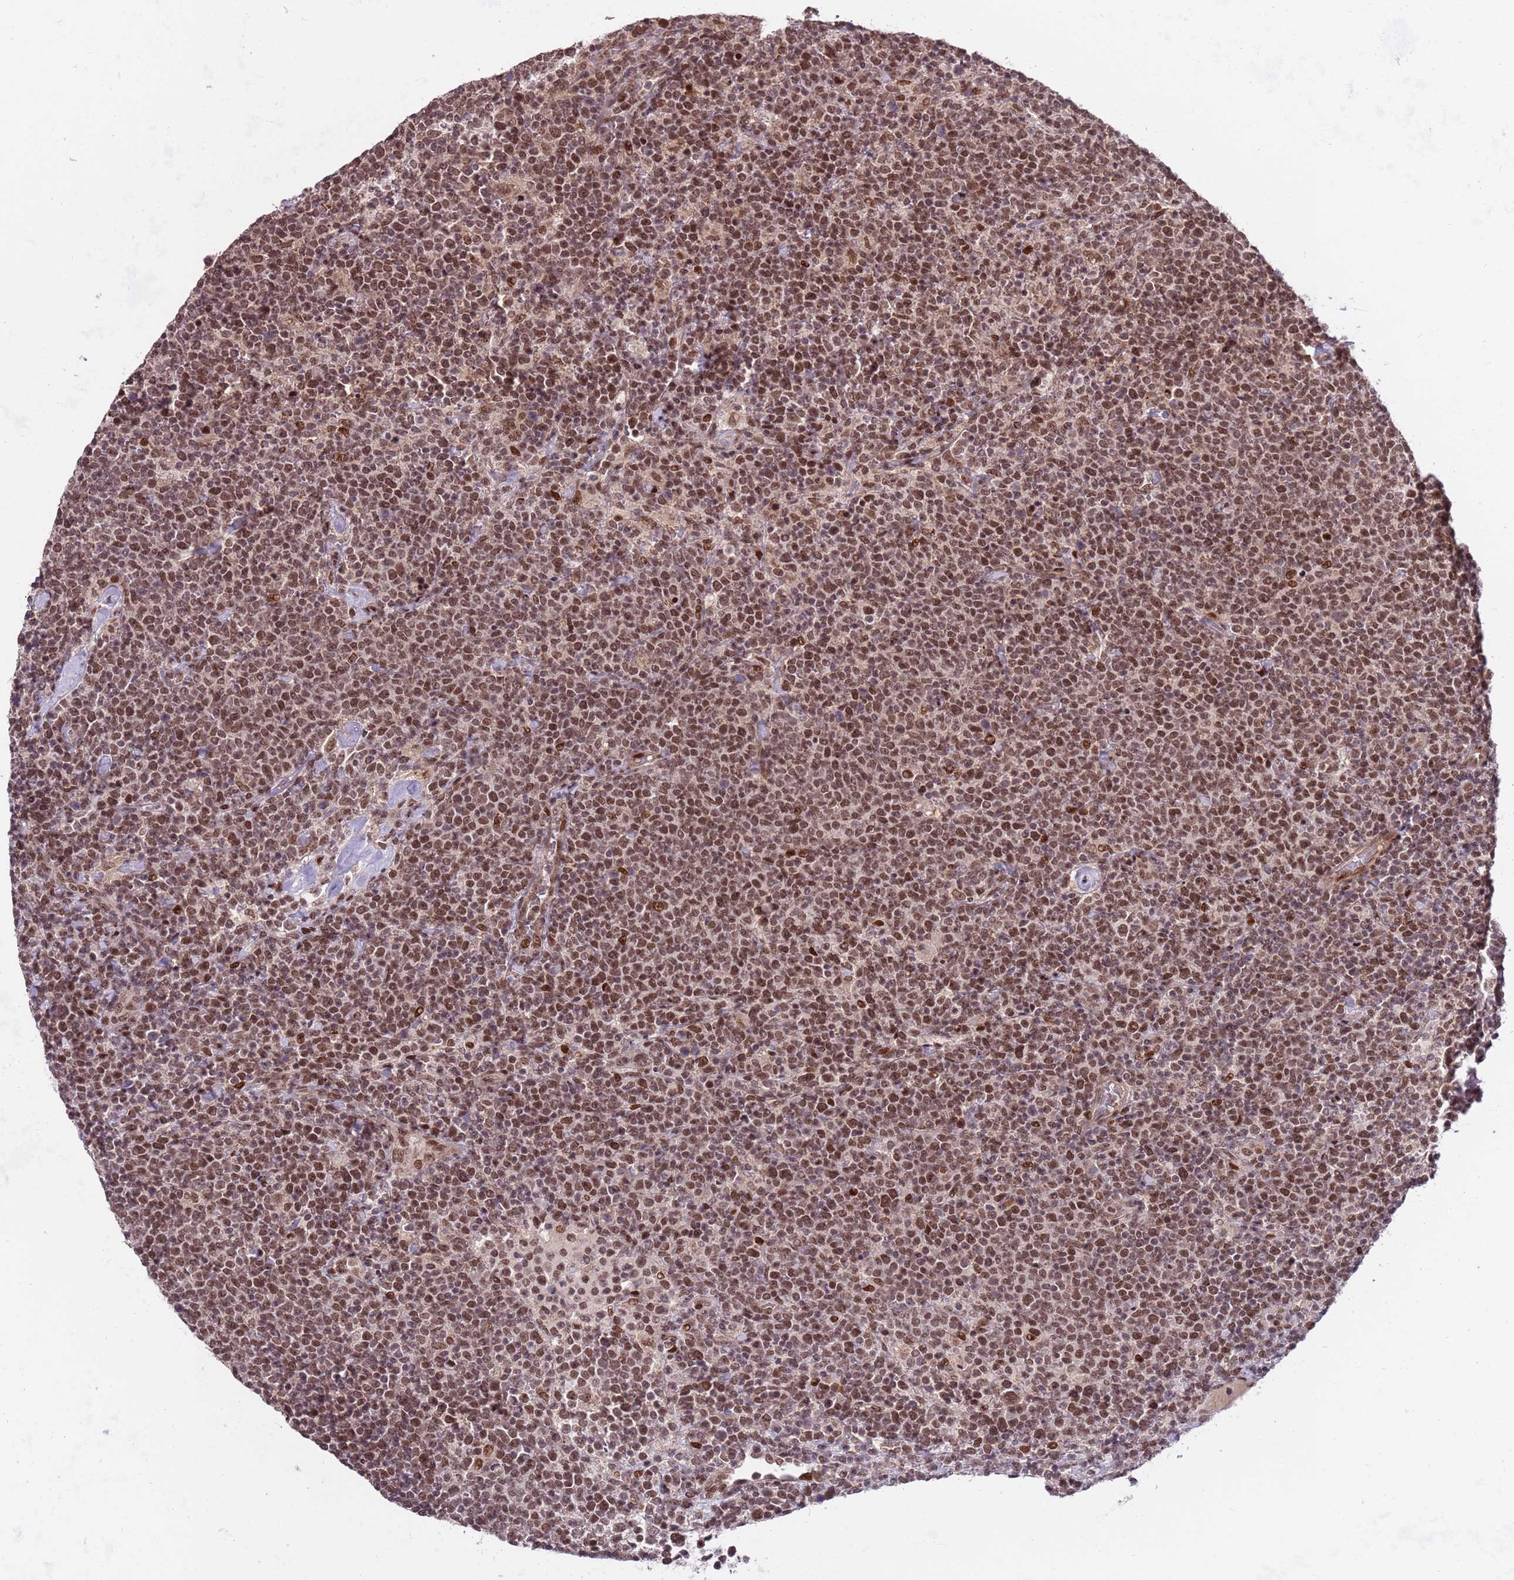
{"staining": {"intensity": "moderate", "quantity": ">75%", "location": "nuclear"}, "tissue": "lymphoma", "cell_type": "Tumor cells", "image_type": "cancer", "snomed": [{"axis": "morphology", "description": "Malignant lymphoma, non-Hodgkin's type, High grade"}, {"axis": "topography", "description": "Lymph node"}], "caption": "Protein analysis of high-grade malignant lymphoma, non-Hodgkin's type tissue displays moderate nuclear staining in about >75% of tumor cells. (Brightfield microscopy of DAB IHC at high magnification).", "gene": "PPM1H", "patient": {"sex": "male", "age": 61}}